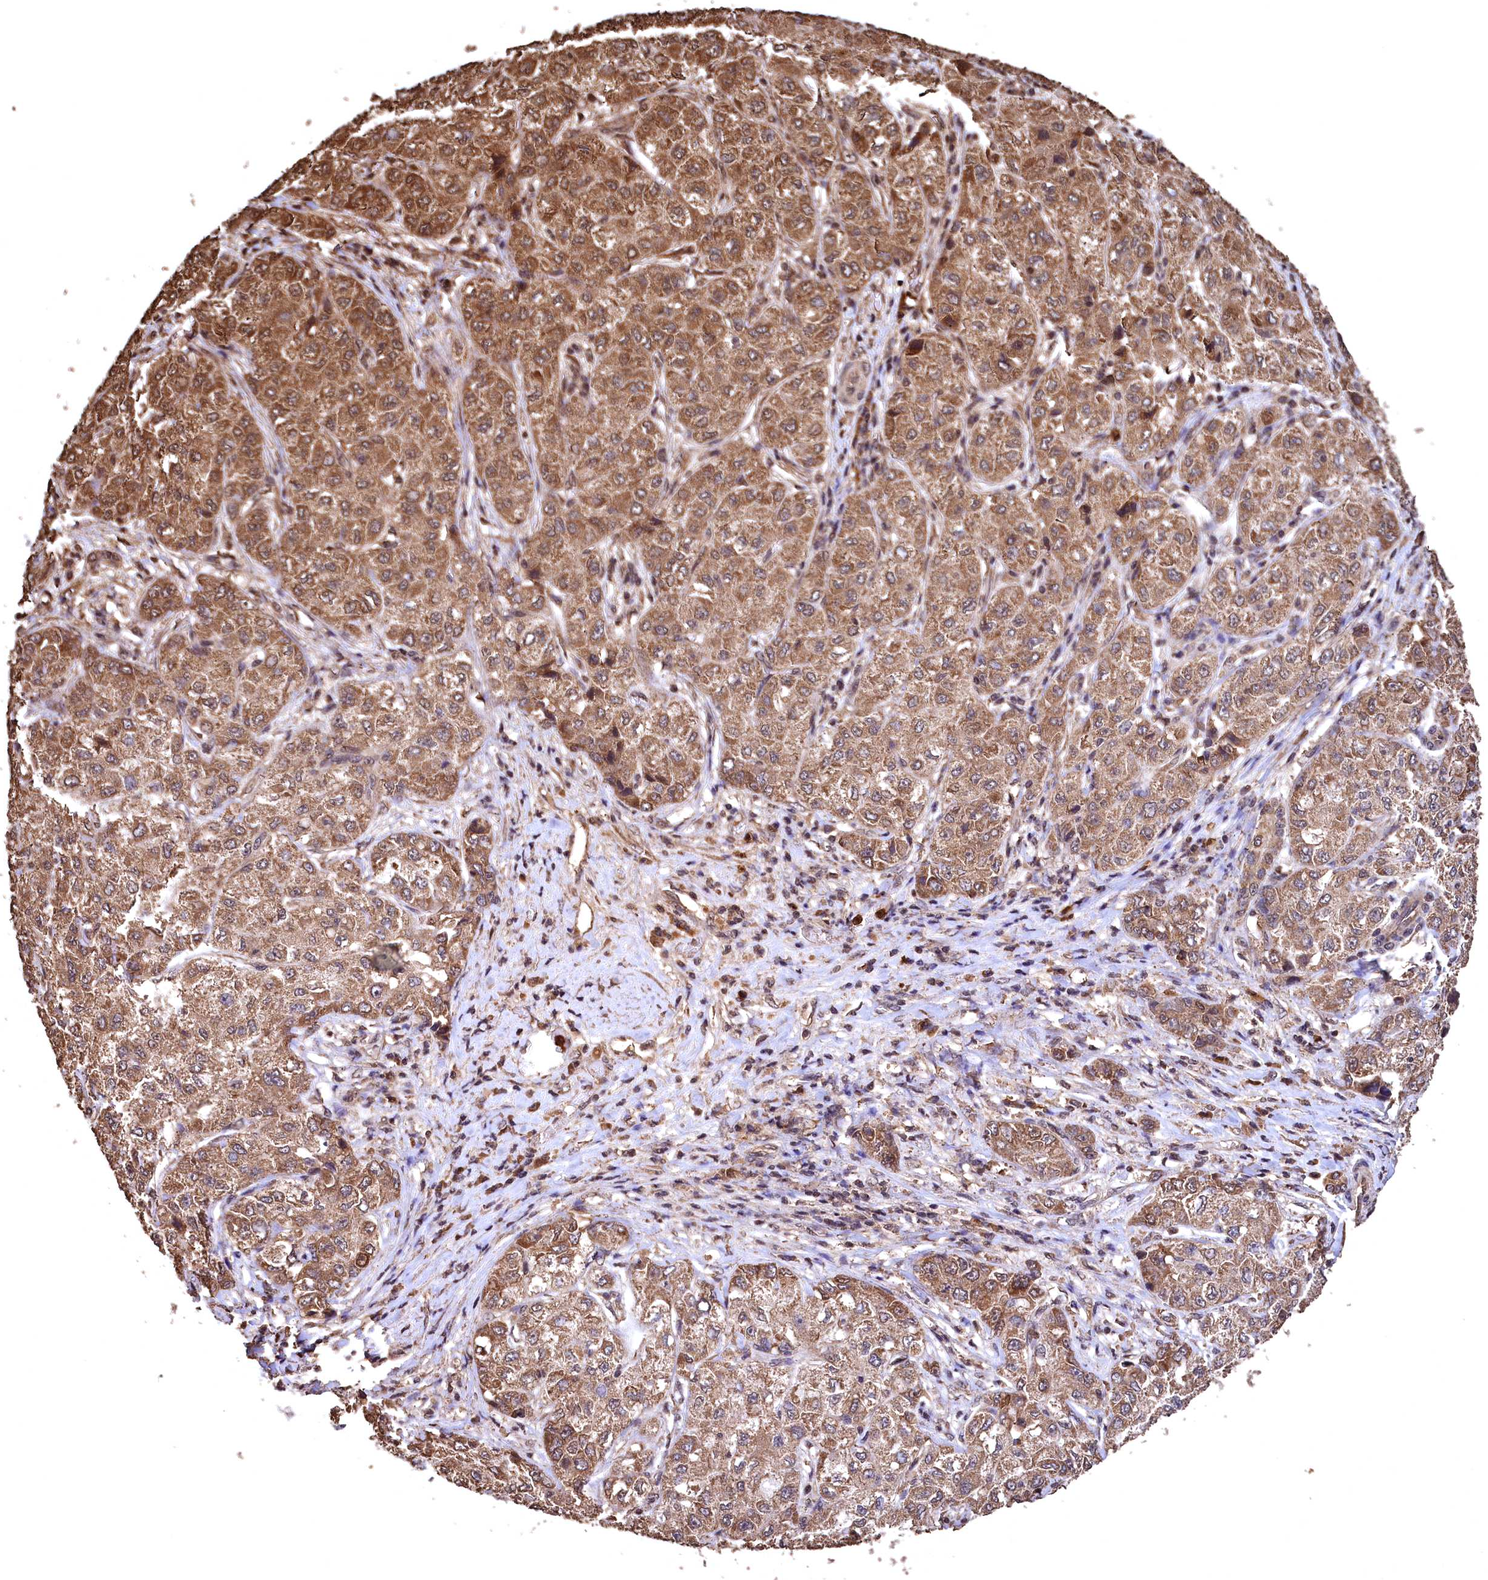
{"staining": {"intensity": "moderate", "quantity": ">75%", "location": "cytoplasmic/membranous"}, "tissue": "liver cancer", "cell_type": "Tumor cells", "image_type": "cancer", "snomed": [{"axis": "morphology", "description": "Carcinoma, Hepatocellular, NOS"}, {"axis": "topography", "description": "Liver"}], "caption": "Immunohistochemistry (IHC) photomicrograph of liver cancer (hepatocellular carcinoma) stained for a protein (brown), which displays medium levels of moderate cytoplasmic/membranous staining in about >75% of tumor cells.", "gene": "CEP57L1", "patient": {"sex": "male", "age": 80}}